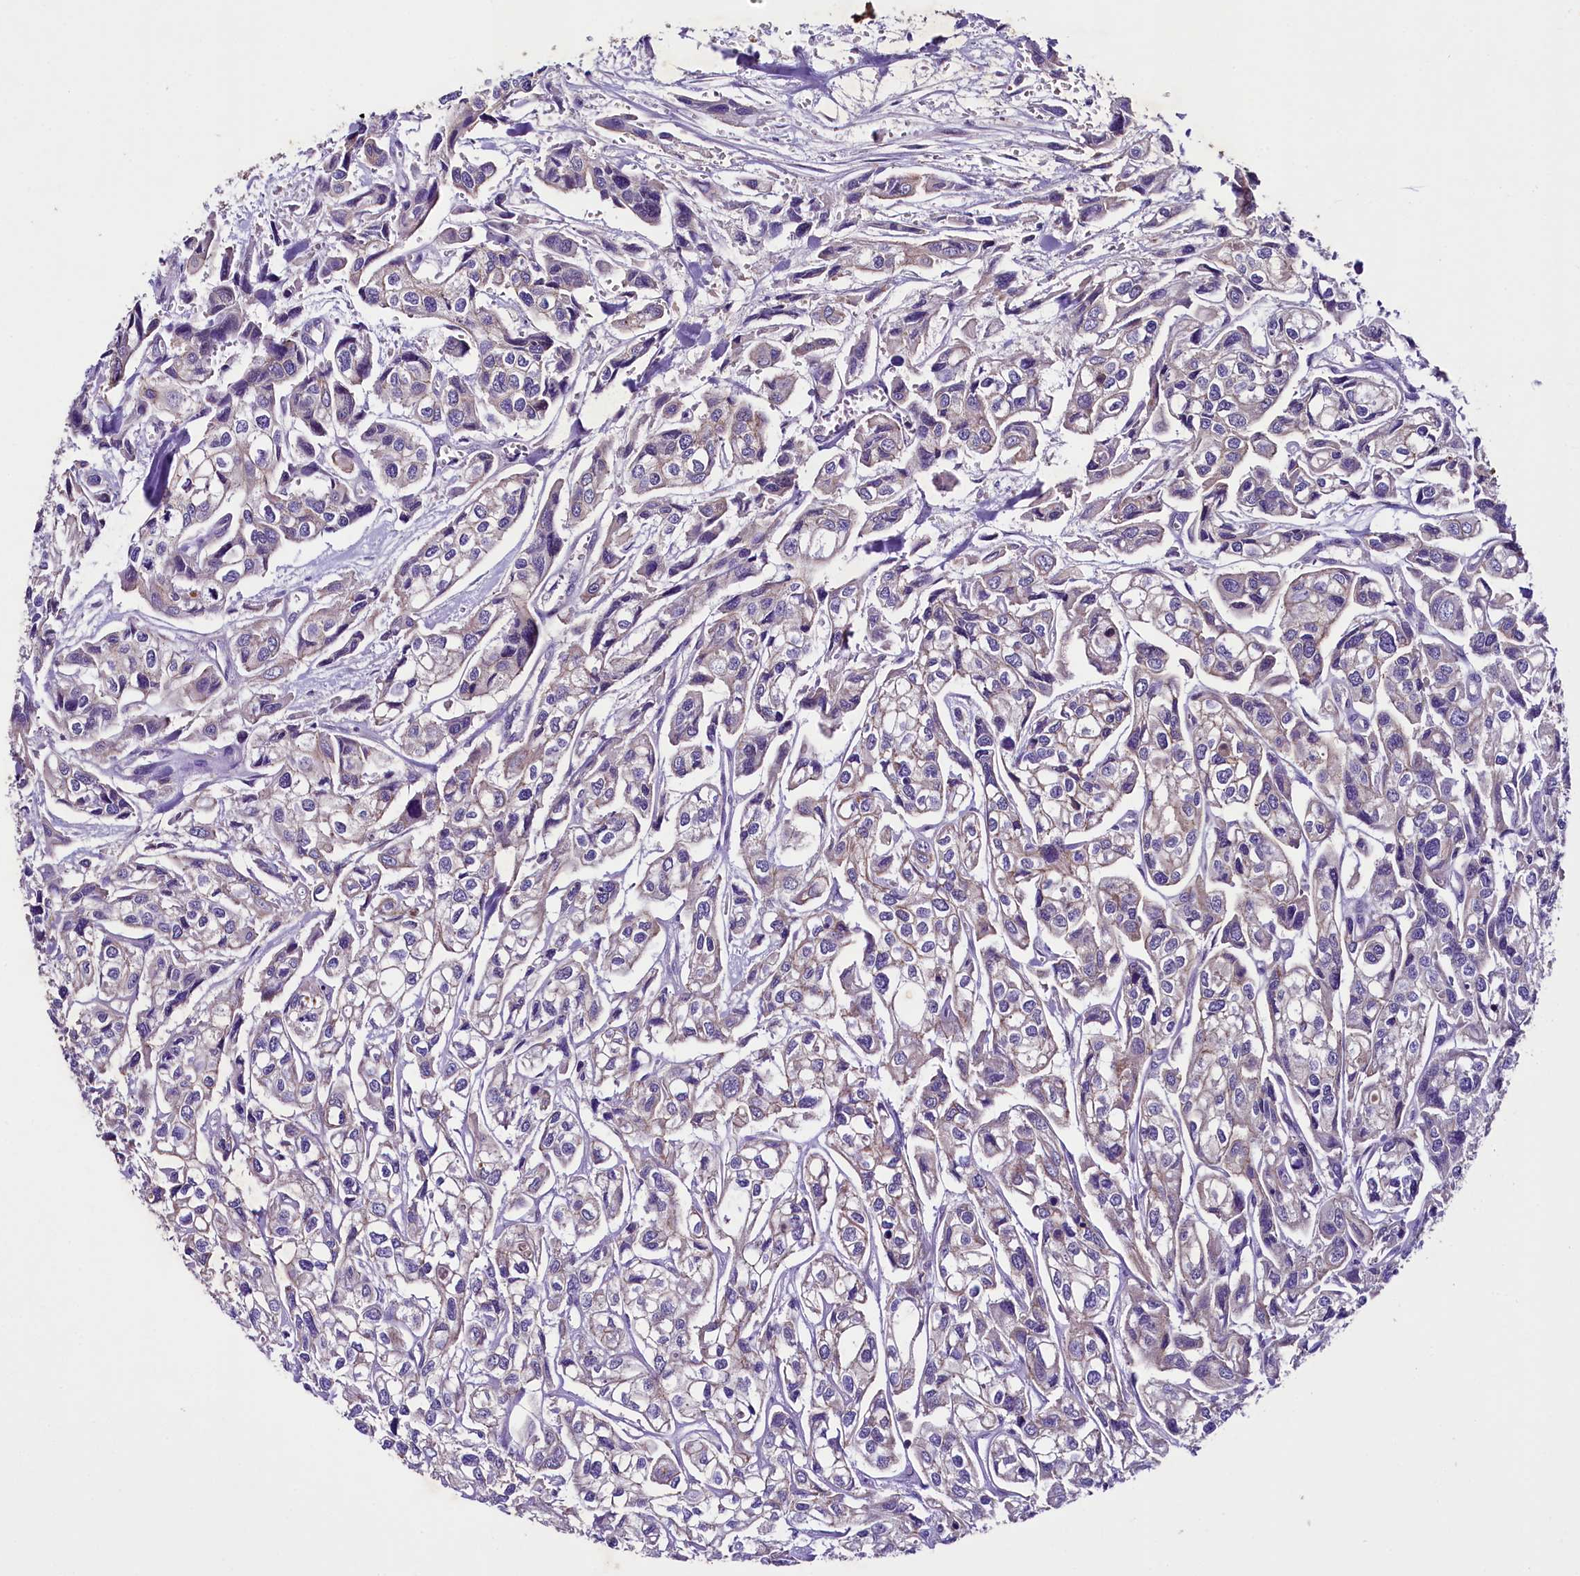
{"staining": {"intensity": "moderate", "quantity": "<25%", "location": "cytoplasmic/membranous"}, "tissue": "urothelial cancer", "cell_type": "Tumor cells", "image_type": "cancer", "snomed": [{"axis": "morphology", "description": "Urothelial carcinoma, High grade"}, {"axis": "topography", "description": "Urinary bladder"}], "caption": "High-magnification brightfield microscopy of urothelial cancer stained with DAB (brown) and counterstained with hematoxylin (blue). tumor cells exhibit moderate cytoplasmic/membranous staining is present in approximately<25% of cells.", "gene": "SACM1L", "patient": {"sex": "male", "age": 67}}